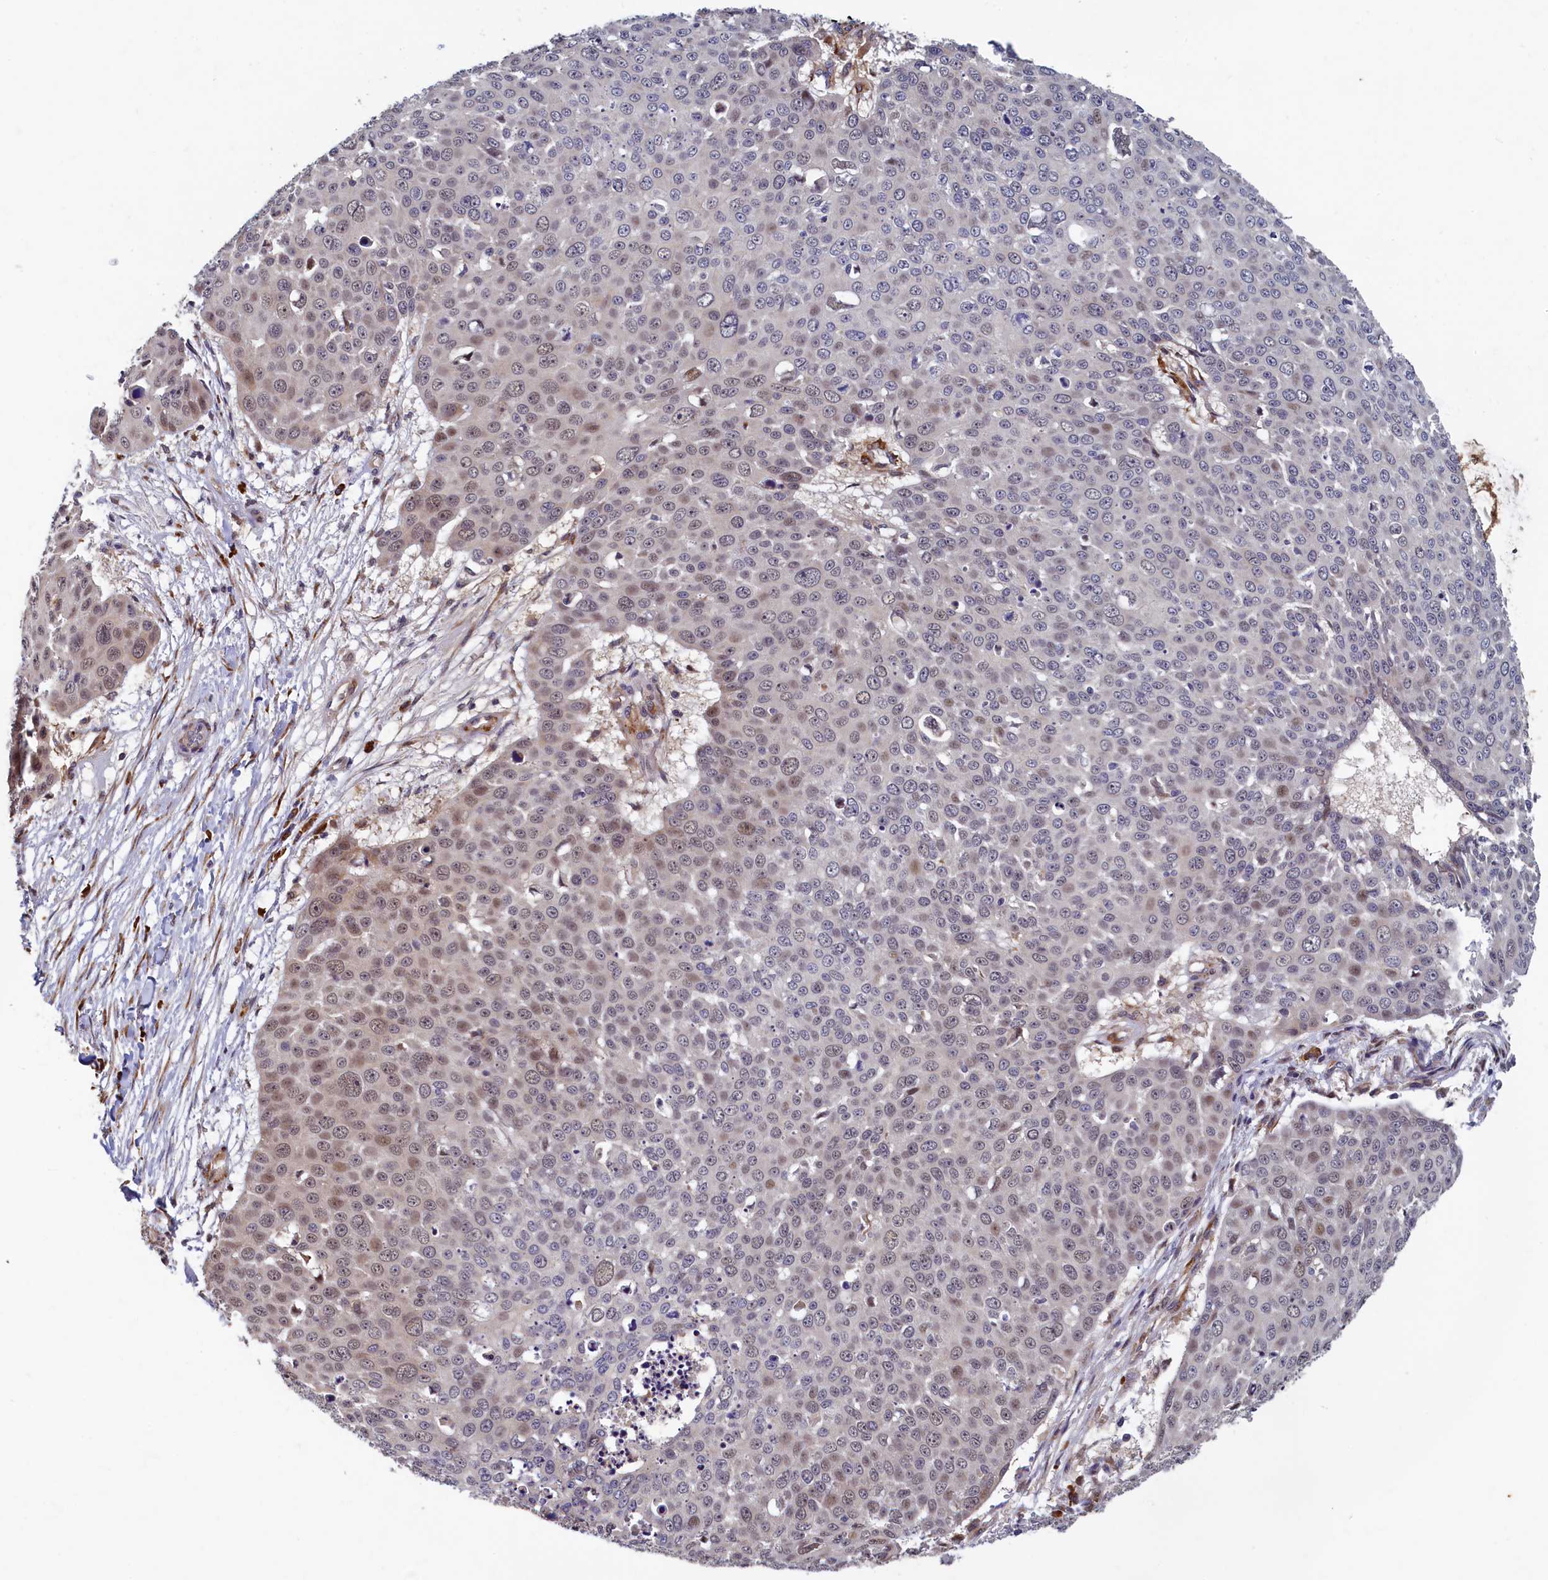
{"staining": {"intensity": "weak", "quantity": "<25%", "location": "nuclear"}, "tissue": "skin cancer", "cell_type": "Tumor cells", "image_type": "cancer", "snomed": [{"axis": "morphology", "description": "Squamous cell carcinoma, NOS"}, {"axis": "topography", "description": "Skin"}], "caption": "Micrograph shows no protein positivity in tumor cells of skin squamous cell carcinoma tissue. (Immunohistochemistry (ihc), brightfield microscopy, high magnification).", "gene": "SLC16A14", "patient": {"sex": "male", "age": 71}}